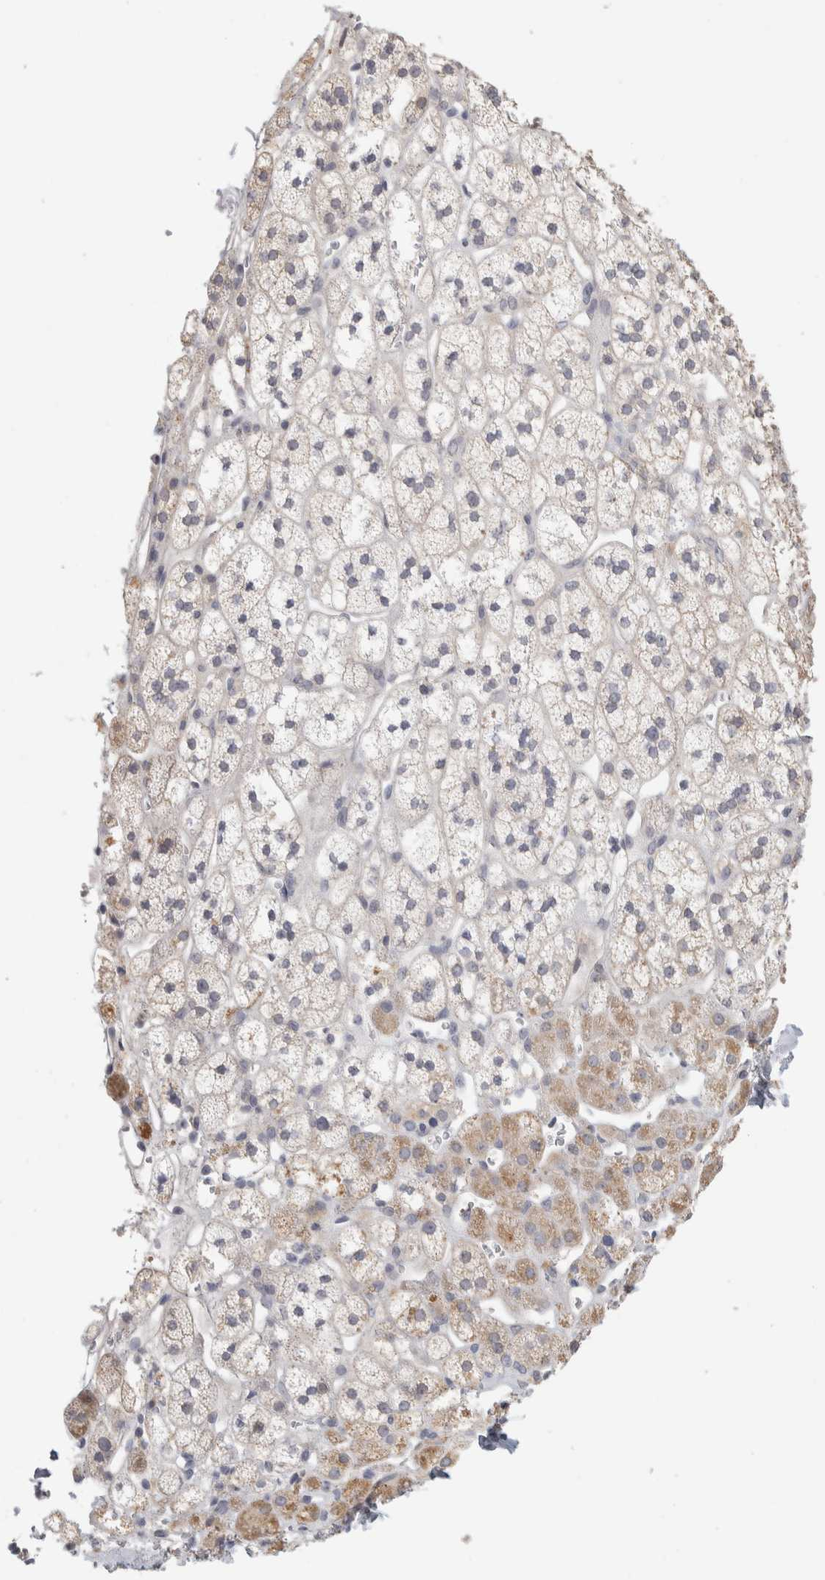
{"staining": {"intensity": "moderate", "quantity": "25%-75%", "location": "cytoplasmic/membranous"}, "tissue": "adrenal gland", "cell_type": "Glandular cells", "image_type": "normal", "snomed": [{"axis": "morphology", "description": "Normal tissue, NOS"}, {"axis": "topography", "description": "Adrenal gland"}], "caption": "A brown stain highlights moderate cytoplasmic/membranous positivity of a protein in glandular cells of benign human adrenal gland. (DAB (3,3'-diaminobenzidine) IHC with brightfield microscopy, high magnification).", "gene": "DCXR", "patient": {"sex": "male", "age": 56}}